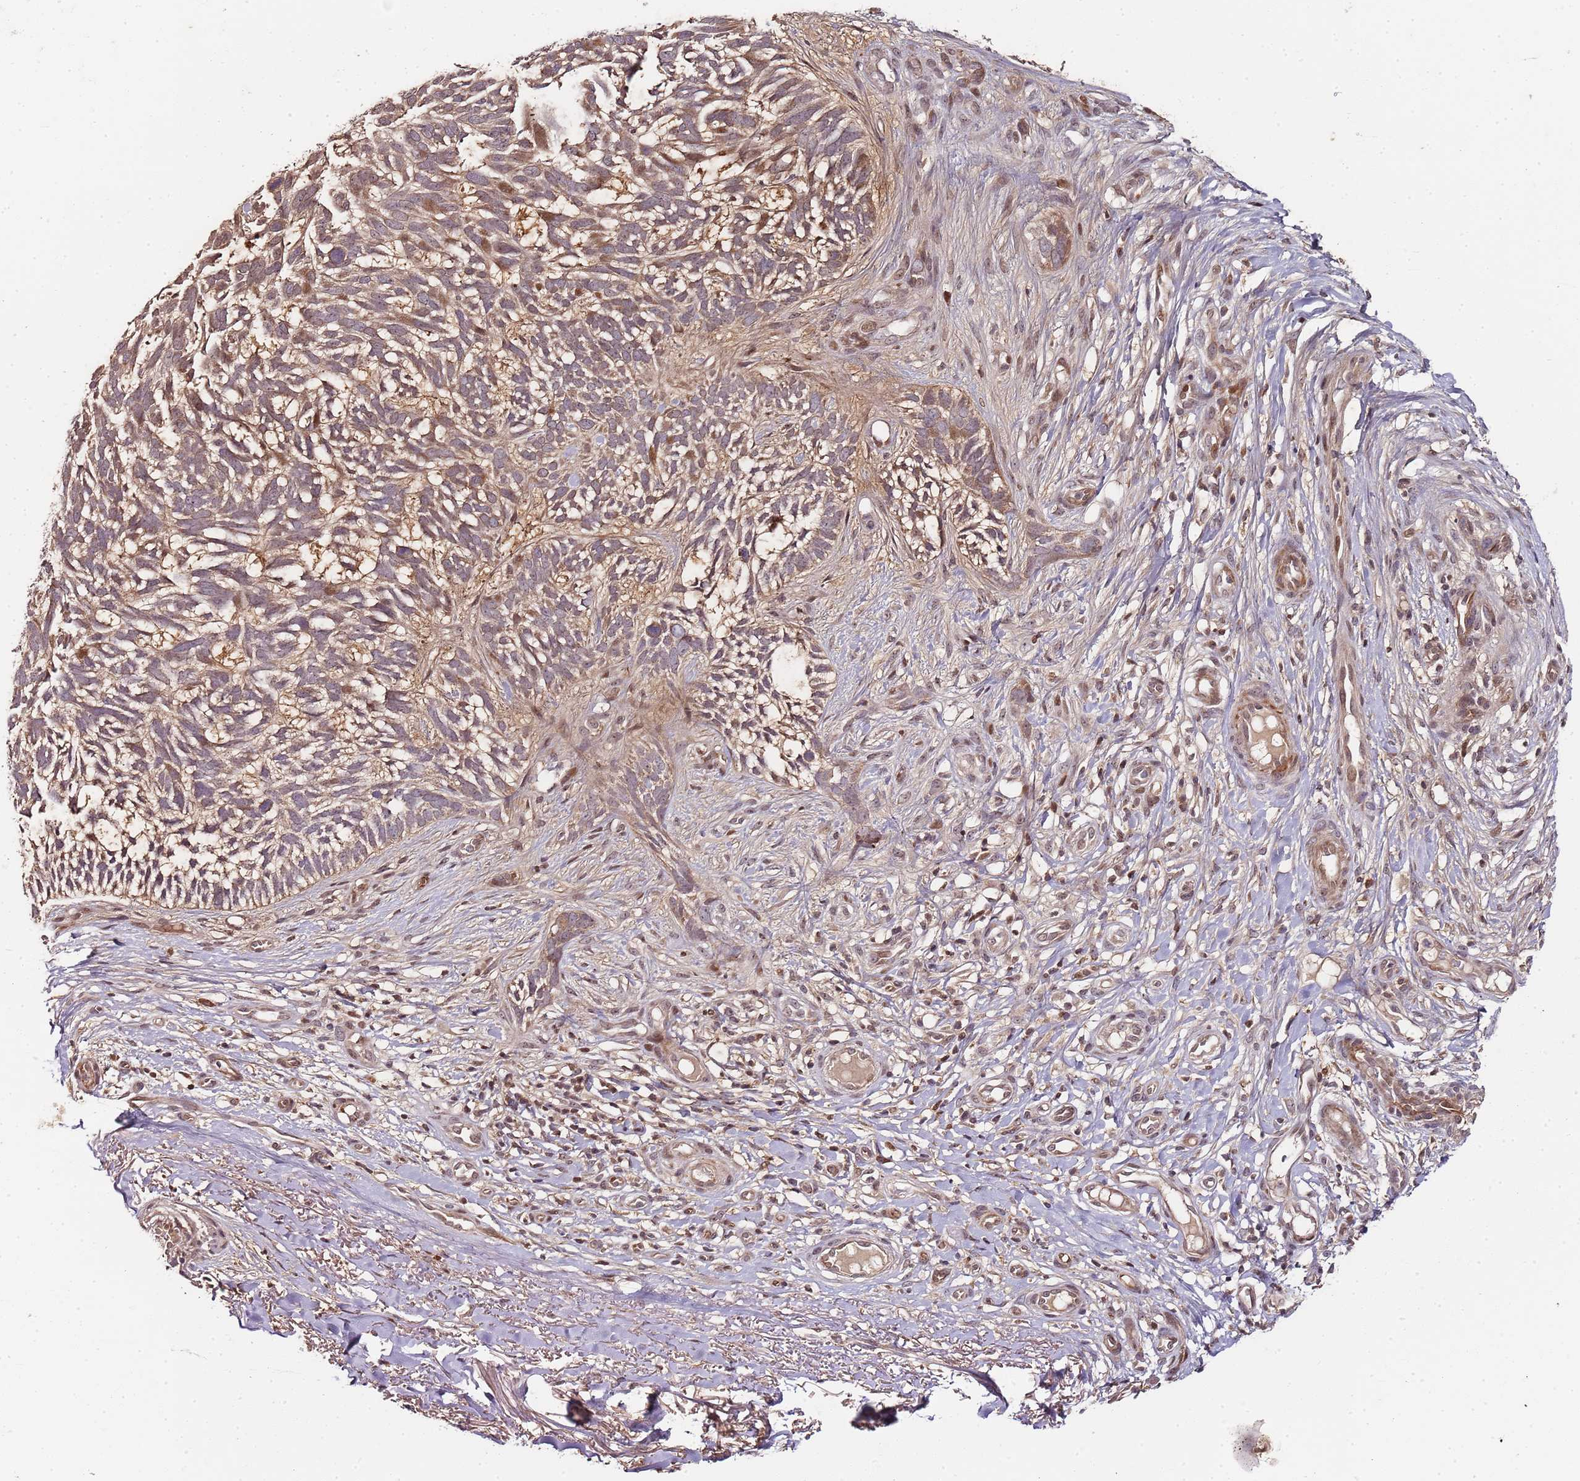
{"staining": {"intensity": "moderate", "quantity": ">75%", "location": "cytoplasmic/membranous"}, "tissue": "skin cancer", "cell_type": "Tumor cells", "image_type": "cancer", "snomed": [{"axis": "morphology", "description": "Basal cell carcinoma"}, {"axis": "topography", "description": "Skin"}], "caption": "Immunohistochemistry (IHC) (DAB (3,3'-diaminobenzidine)) staining of human basal cell carcinoma (skin) demonstrates moderate cytoplasmic/membranous protein positivity in about >75% of tumor cells.", "gene": "EDC3", "patient": {"sex": "male", "age": 88}}